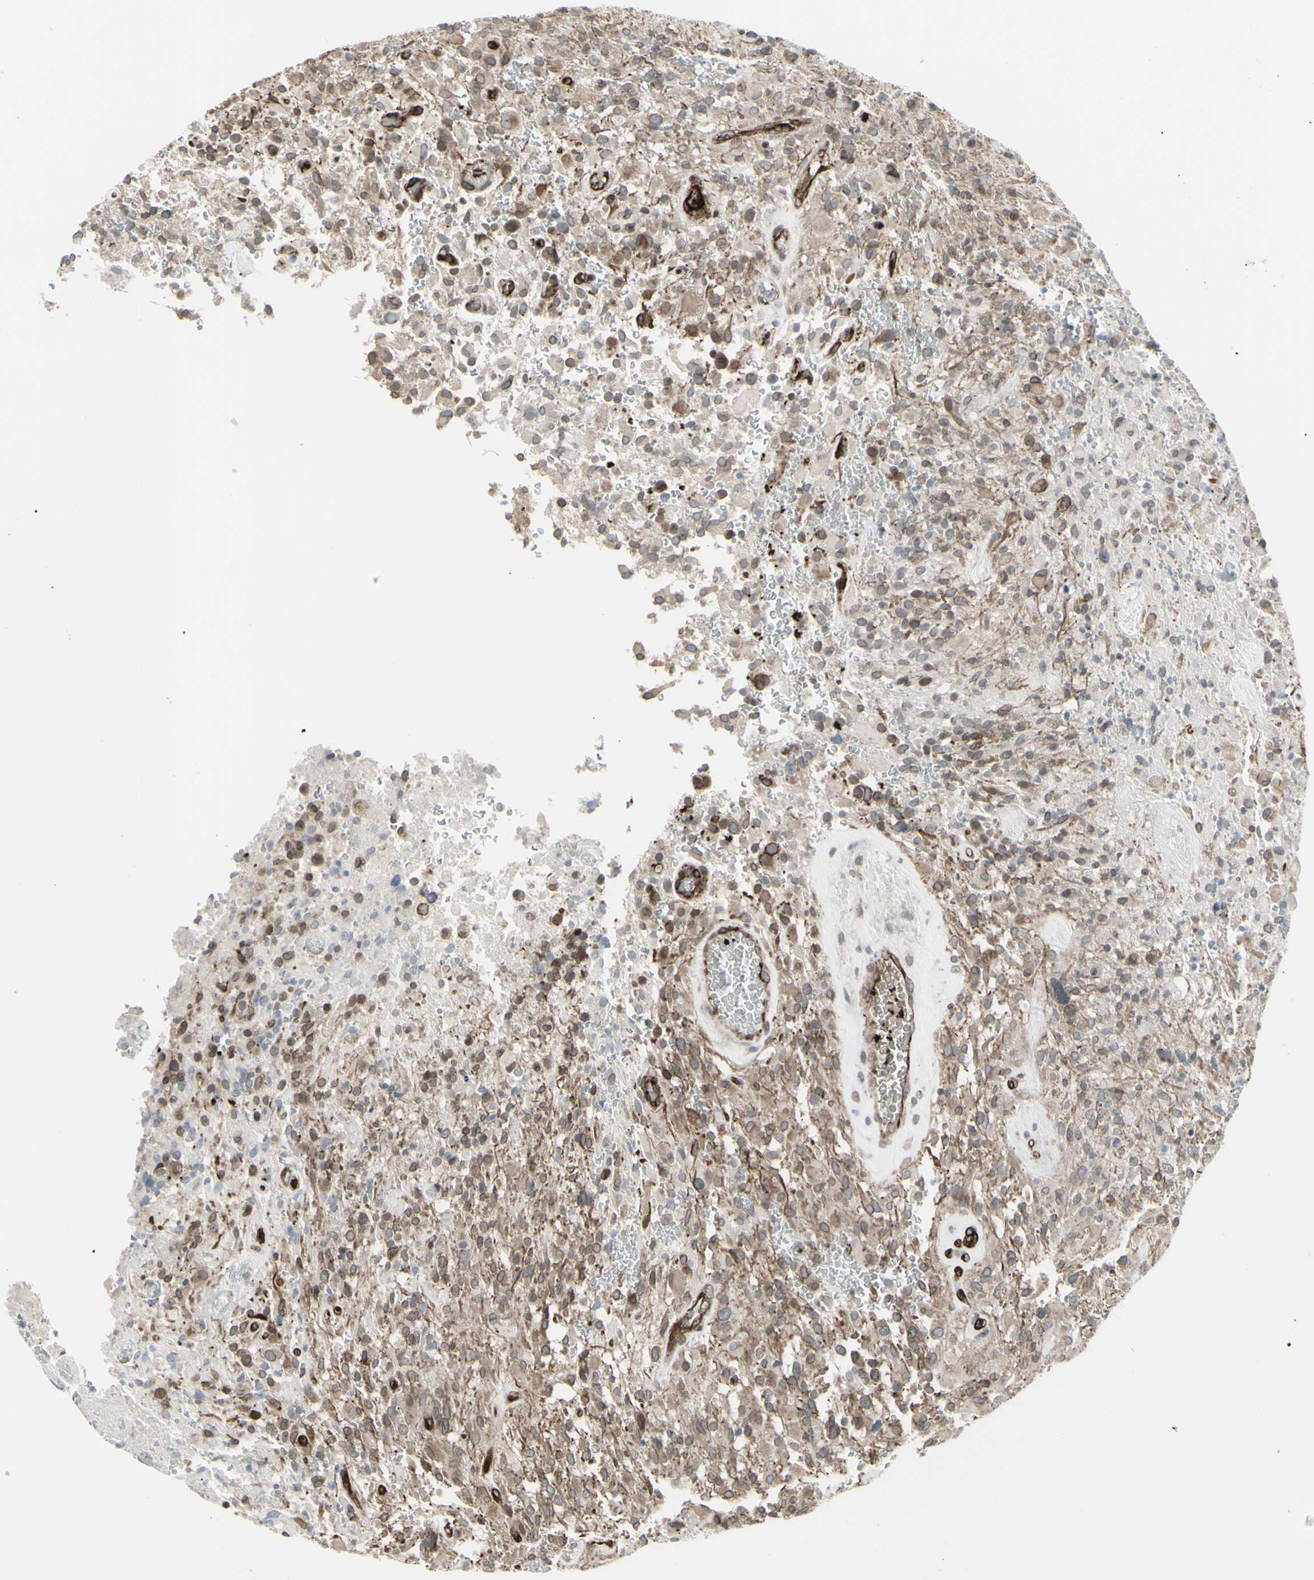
{"staining": {"intensity": "moderate", "quantity": ">75%", "location": "cytoplasmic/membranous,nuclear"}, "tissue": "glioma", "cell_type": "Tumor cells", "image_type": "cancer", "snomed": [{"axis": "morphology", "description": "Glioma, malignant, High grade"}, {"axis": "topography", "description": "Brain"}], "caption": "A high-resolution histopathology image shows immunohistochemistry (IHC) staining of glioma, which displays moderate cytoplasmic/membranous and nuclear staining in approximately >75% of tumor cells. (DAB (3,3'-diaminobenzidine) = brown stain, brightfield microscopy at high magnification).", "gene": "DTX3L", "patient": {"sex": "male", "age": 71}}